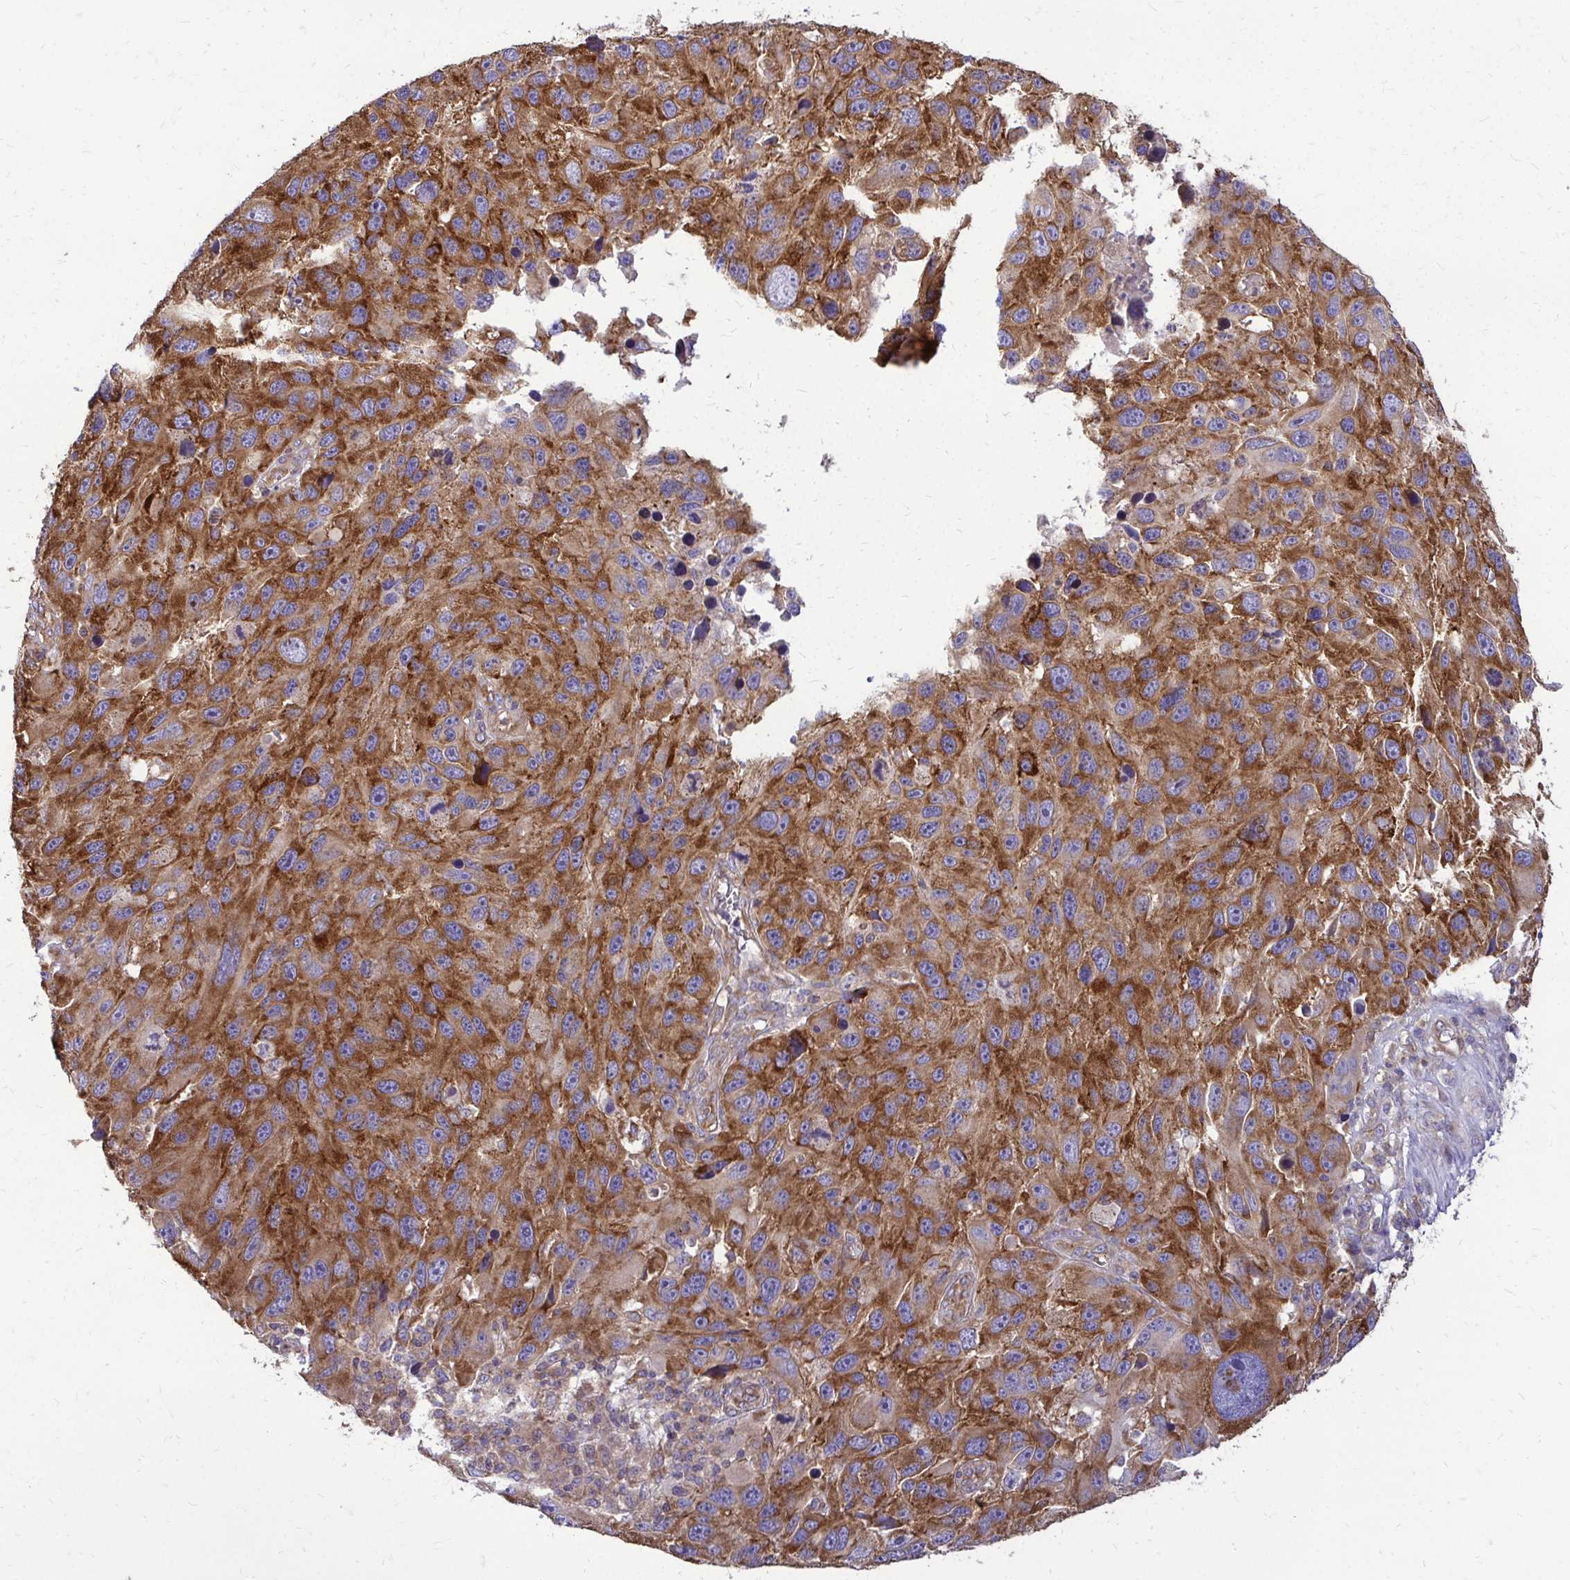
{"staining": {"intensity": "strong", "quantity": ">75%", "location": "cytoplasmic/membranous"}, "tissue": "melanoma", "cell_type": "Tumor cells", "image_type": "cancer", "snomed": [{"axis": "morphology", "description": "Malignant melanoma, NOS"}, {"axis": "topography", "description": "Skin"}], "caption": "Immunohistochemical staining of human malignant melanoma shows high levels of strong cytoplasmic/membranous protein positivity in approximately >75% of tumor cells.", "gene": "FMR1", "patient": {"sex": "male", "age": 53}}